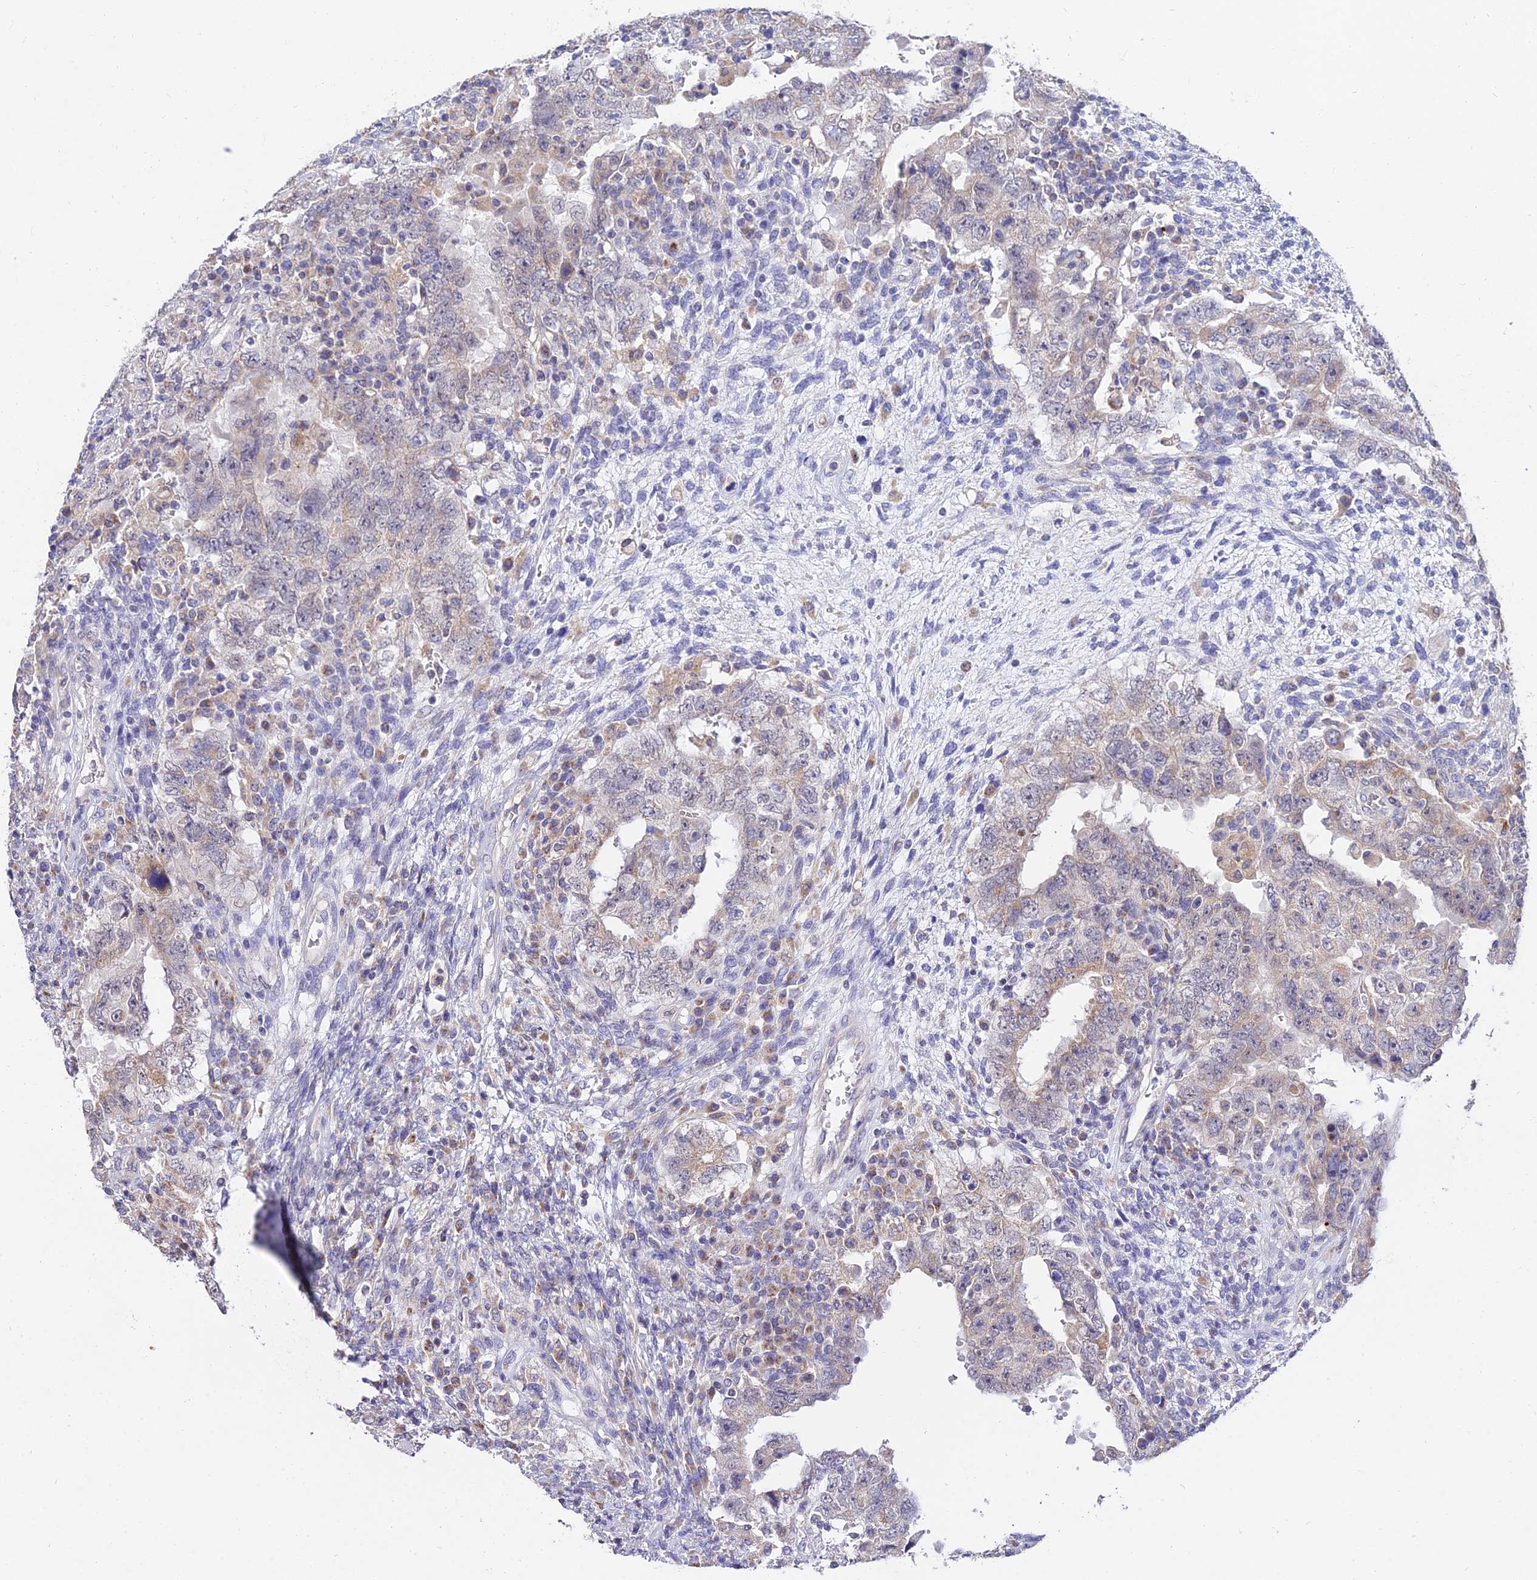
{"staining": {"intensity": "negative", "quantity": "none", "location": "none"}, "tissue": "testis cancer", "cell_type": "Tumor cells", "image_type": "cancer", "snomed": [{"axis": "morphology", "description": "Carcinoma, Embryonal, NOS"}, {"axis": "topography", "description": "Testis"}], "caption": "A histopathology image of human testis cancer is negative for staining in tumor cells. Nuclei are stained in blue.", "gene": "ARL8B", "patient": {"sex": "male", "age": 26}}